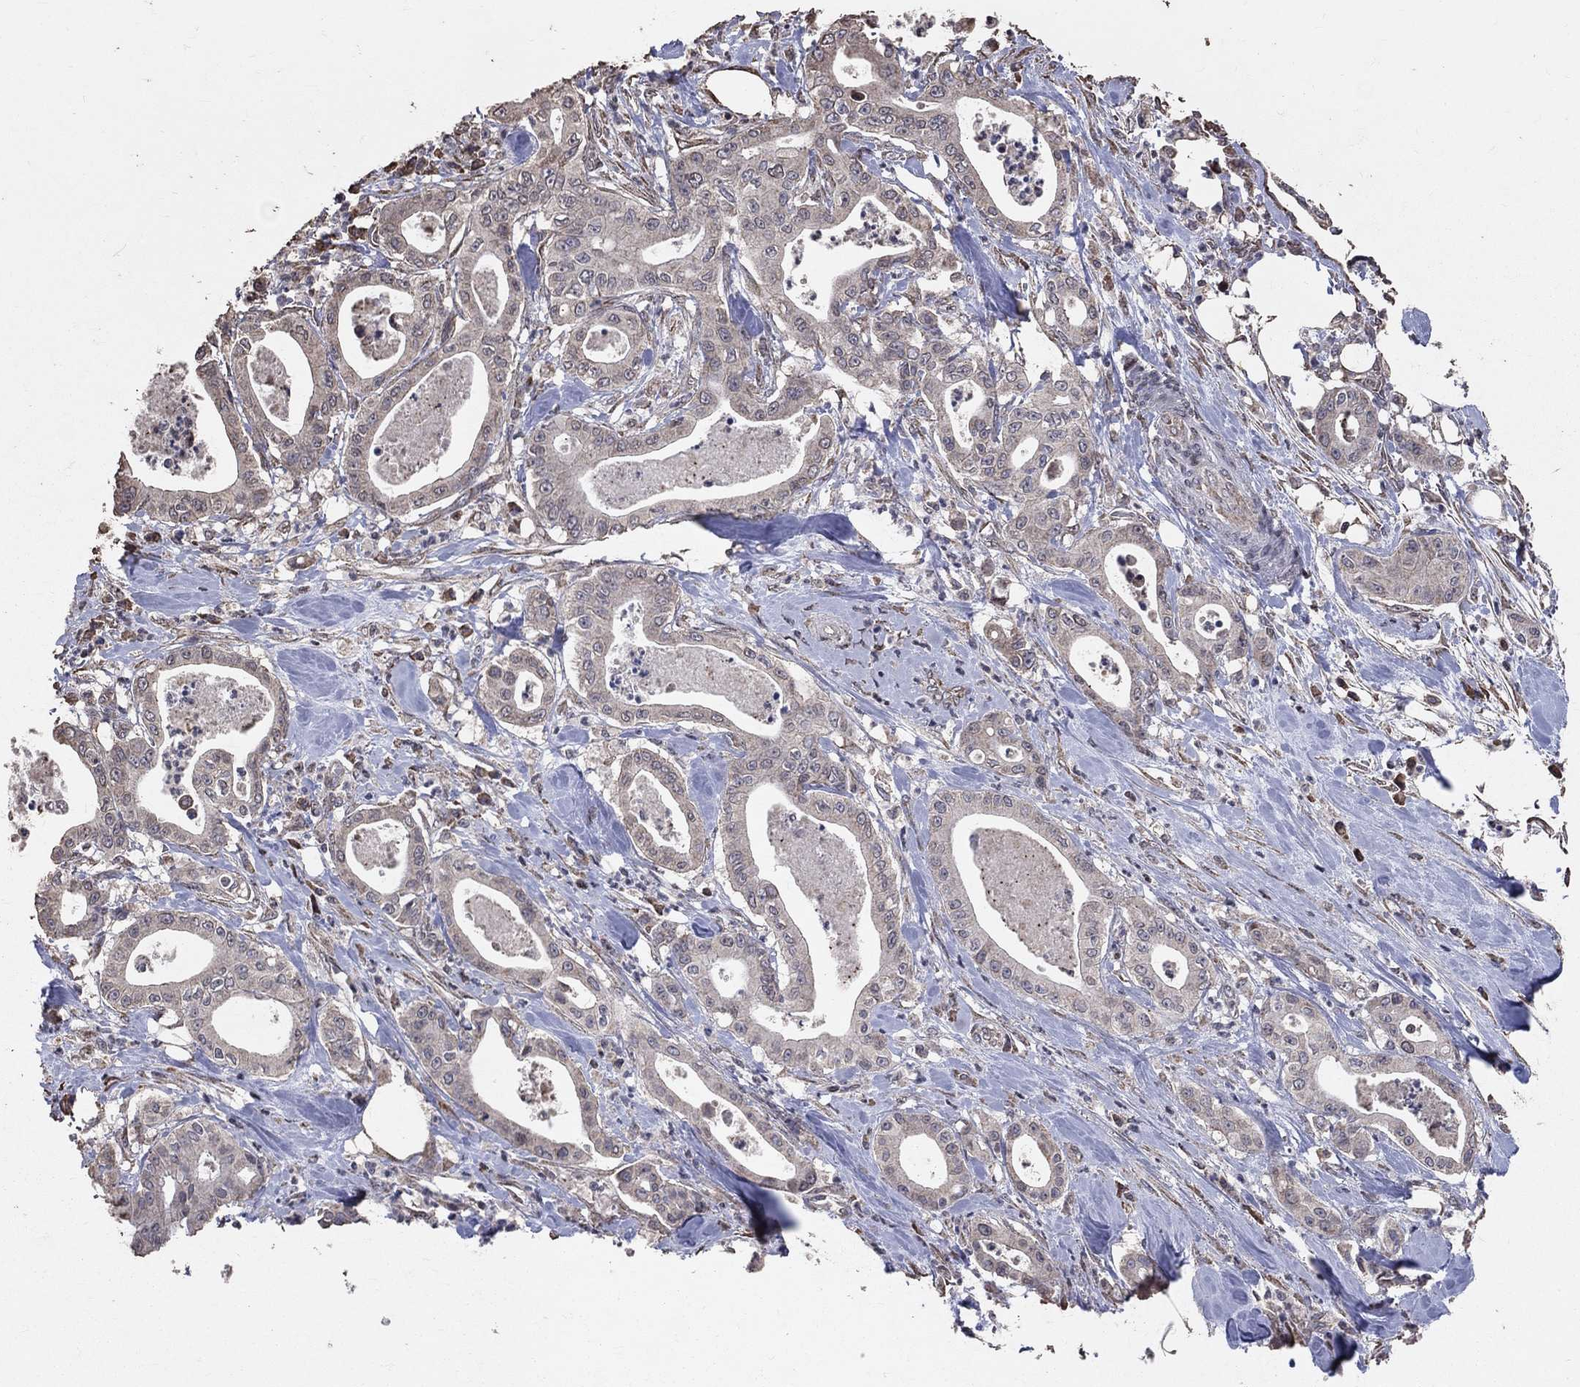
{"staining": {"intensity": "negative", "quantity": "none", "location": "none"}, "tissue": "pancreatic cancer", "cell_type": "Tumor cells", "image_type": "cancer", "snomed": [{"axis": "morphology", "description": "Adenocarcinoma, NOS"}, {"axis": "topography", "description": "Pancreas"}], "caption": "Pancreatic cancer was stained to show a protein in brown. There is no significant expression in tumor cells. (DAB (3,3'-diaminobenzidine) immunohistochemistry, high magnification).", "gene": "LY6K", "patient": {"sex": "male", "age": 71}}